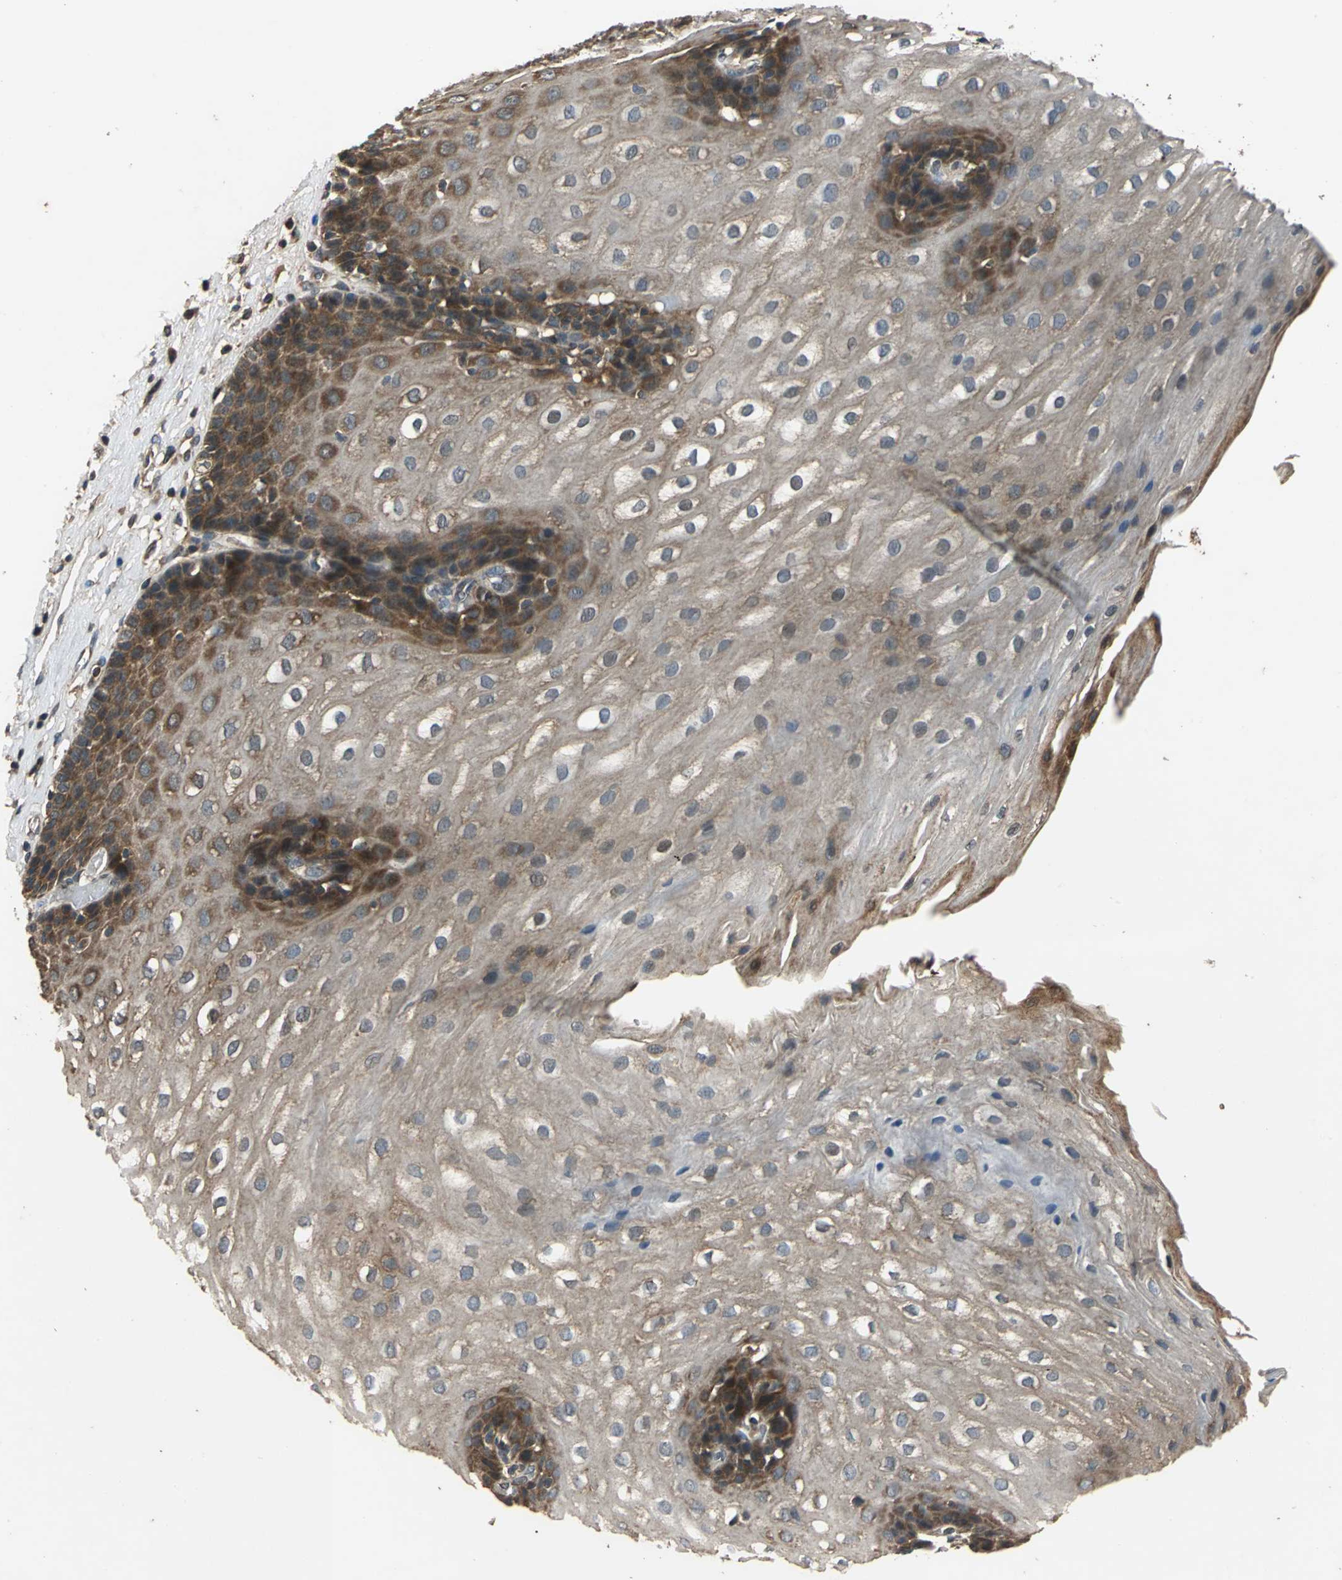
{"staining": {"intensity": "strong", "quantity": "25%-75%", "location": "cytoplasmic/membranous"}, "tissue": "esophagus", "cell_type": "Squamous epithelial cells", "image_type": "normal", "snomed": [{"axis": "morphology", "description": "Normal tissue, NOS"}, {"axis": "topography", "description": "Esophagus"}], "caption": "Immunohistochemical staining of unremarkable esophagus exhibits high levels of strong cytoplasmic/membranous staining in approximately 25%-75% of squamous epithelial cells.", "gene": "ZNF608", "patient": {"sex": "male", "age": 48}}